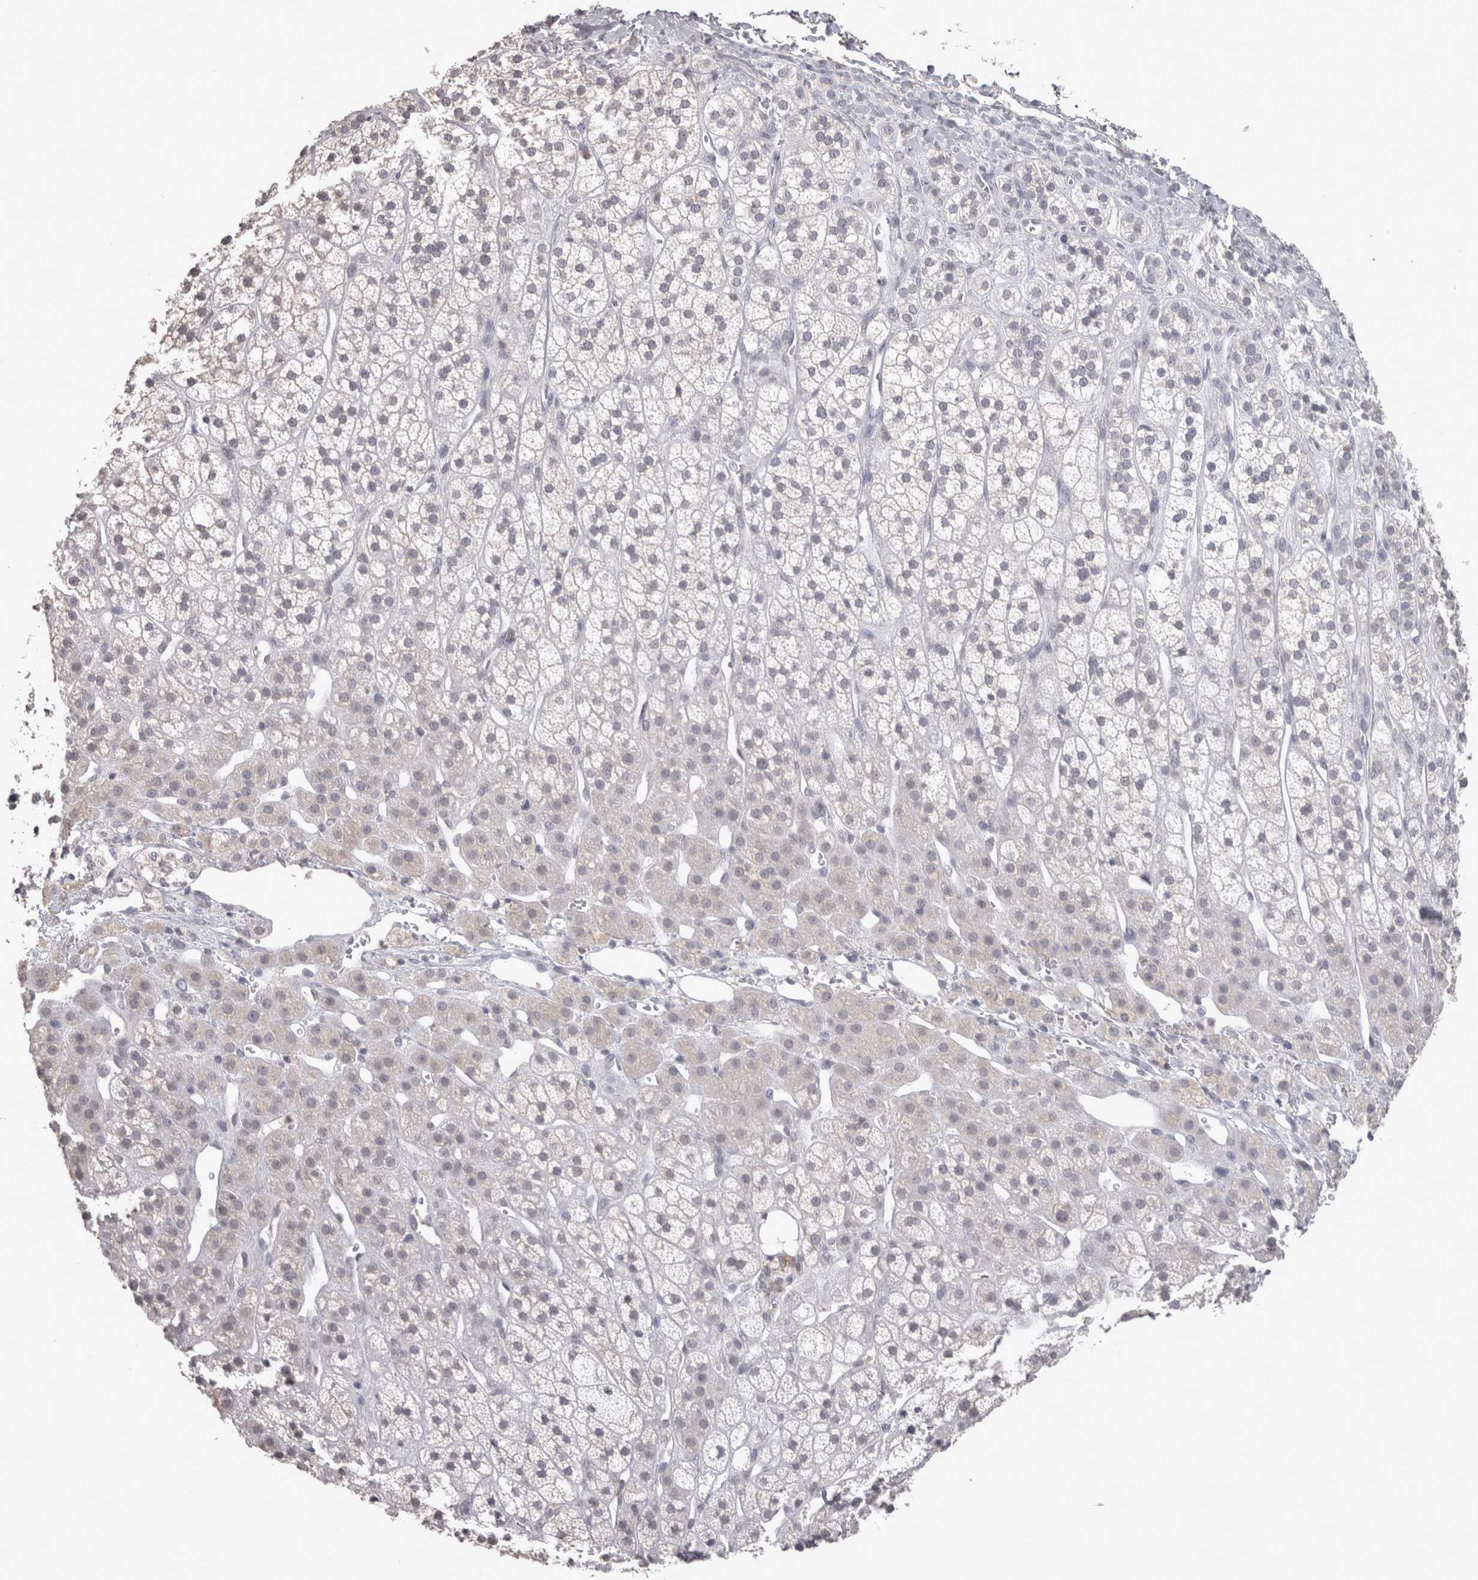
{"staining": {"intensity": "negative", "quantity": "none", "location": "none"}, "tissue": "adrenal gland", "cell_type": "Glandular cells", "image_type": "normal", "snomed": [{"axis": "morphology", "description": "Normal tissue, NOS"}, {"axis": "topography", "description": "Adrenal gland"}], "caption": "This image is of normal adrenal gland stained with immunohistochemistry to label a protein in brown with the nuclei are counter-stained blue. There is no expression in glandular cells.", "gene": "LAX1", "patient": {"sex": "male", "age": 56}}